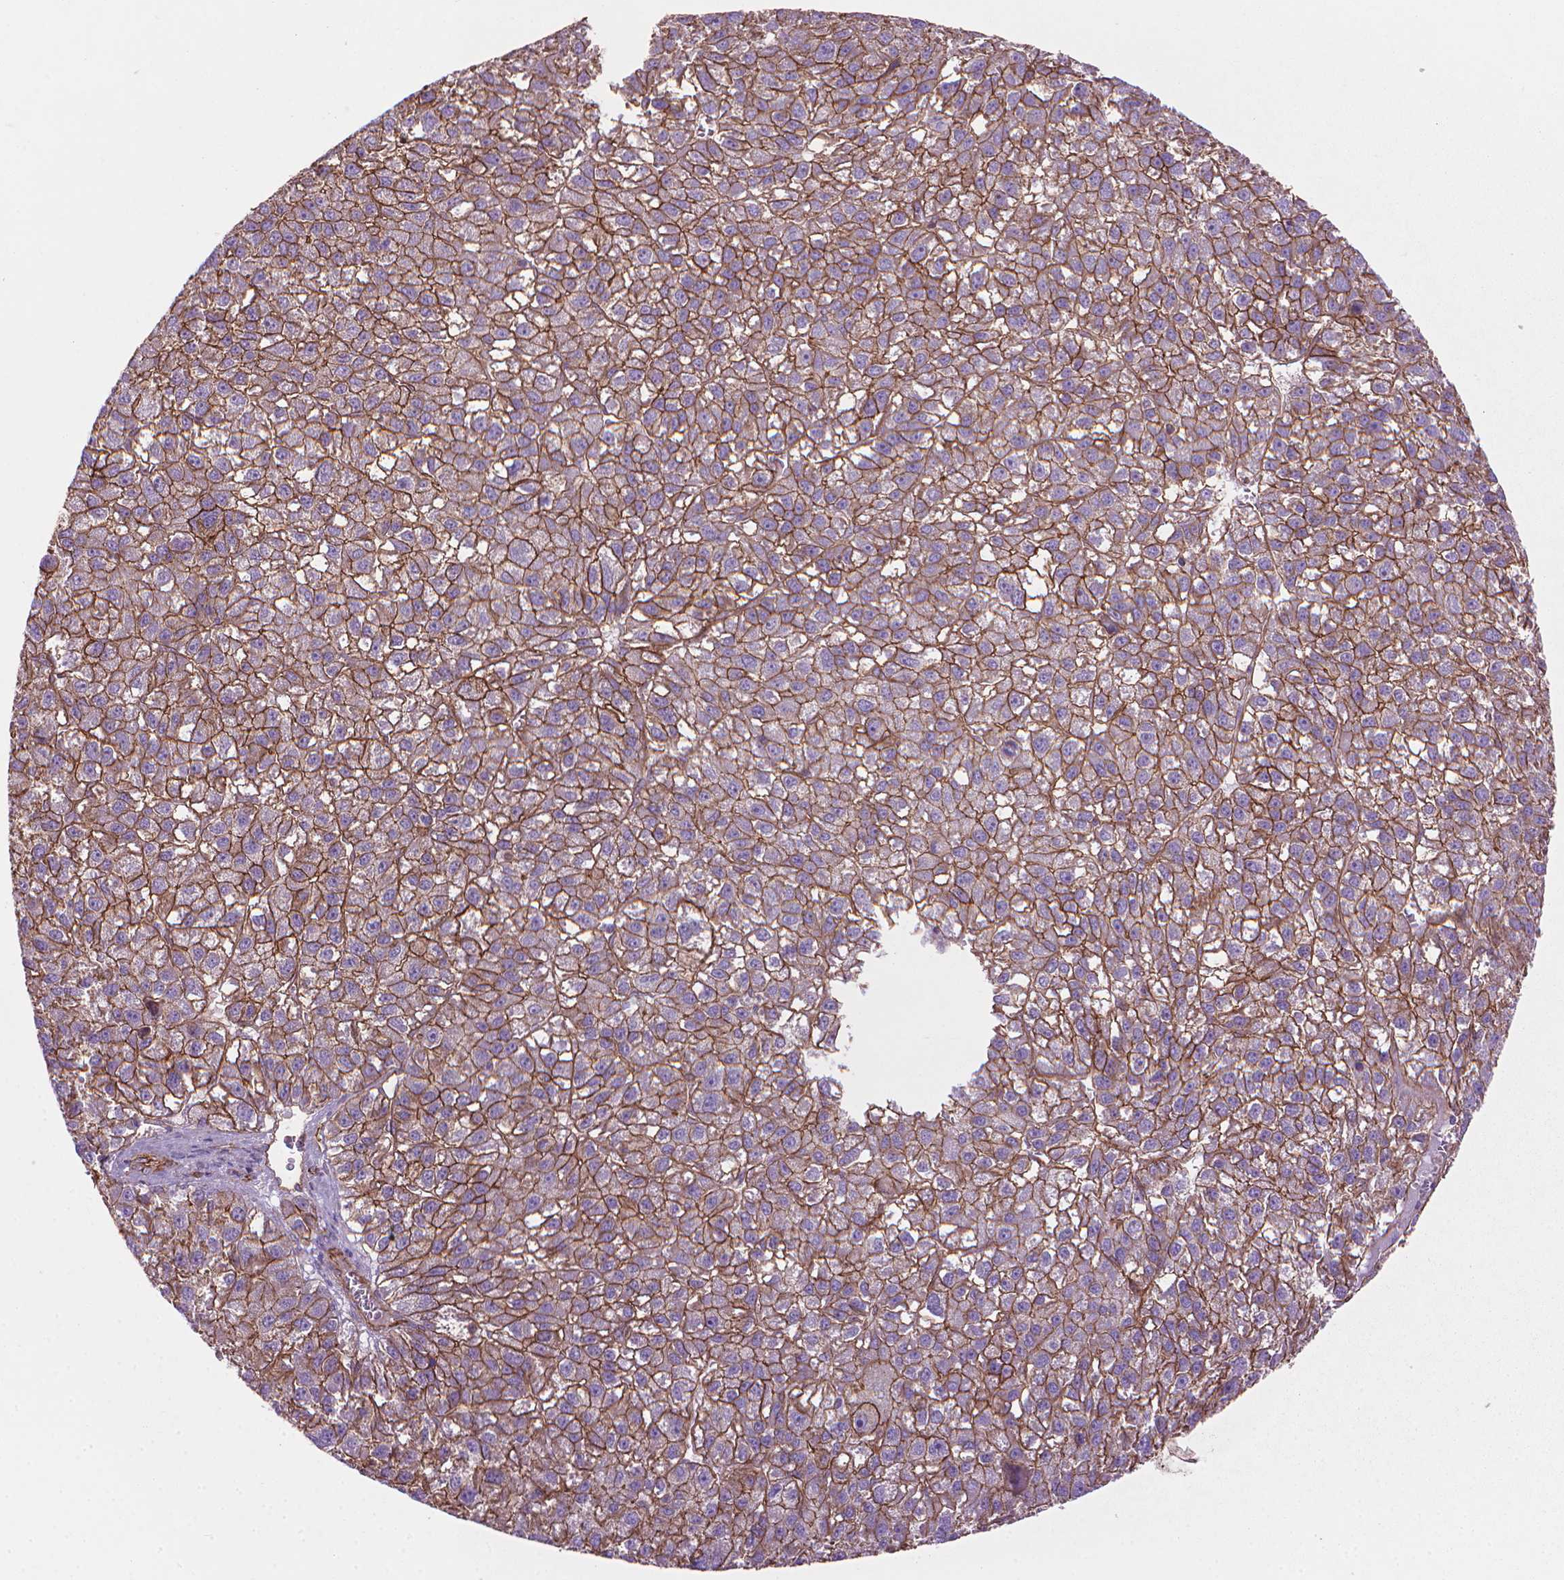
{"staining": {"intensity": "moderate", "quantity": ">75%", "location": "cytoplasmic/membranous"}, "tissue": "liver cancer", "cell_type": "Tumor cells", "image_type": "cancer", "snomed": [{"axis": "morphology", "description": "Carcinoma, Hepatocellular, NOS"}, {"axis": "topography", "description": "Liver"}], "caption": "Protein analysis of hepatocellular carcinoma (liver) tissue displays moderate cytoplasmic/membranous positivity in approximately >75% of tumor cells. The protein is shown in brown color, while the nuclei are stained blue.", "gene": "TENT5A", "patient": {"sex": "female", "age": 70}}